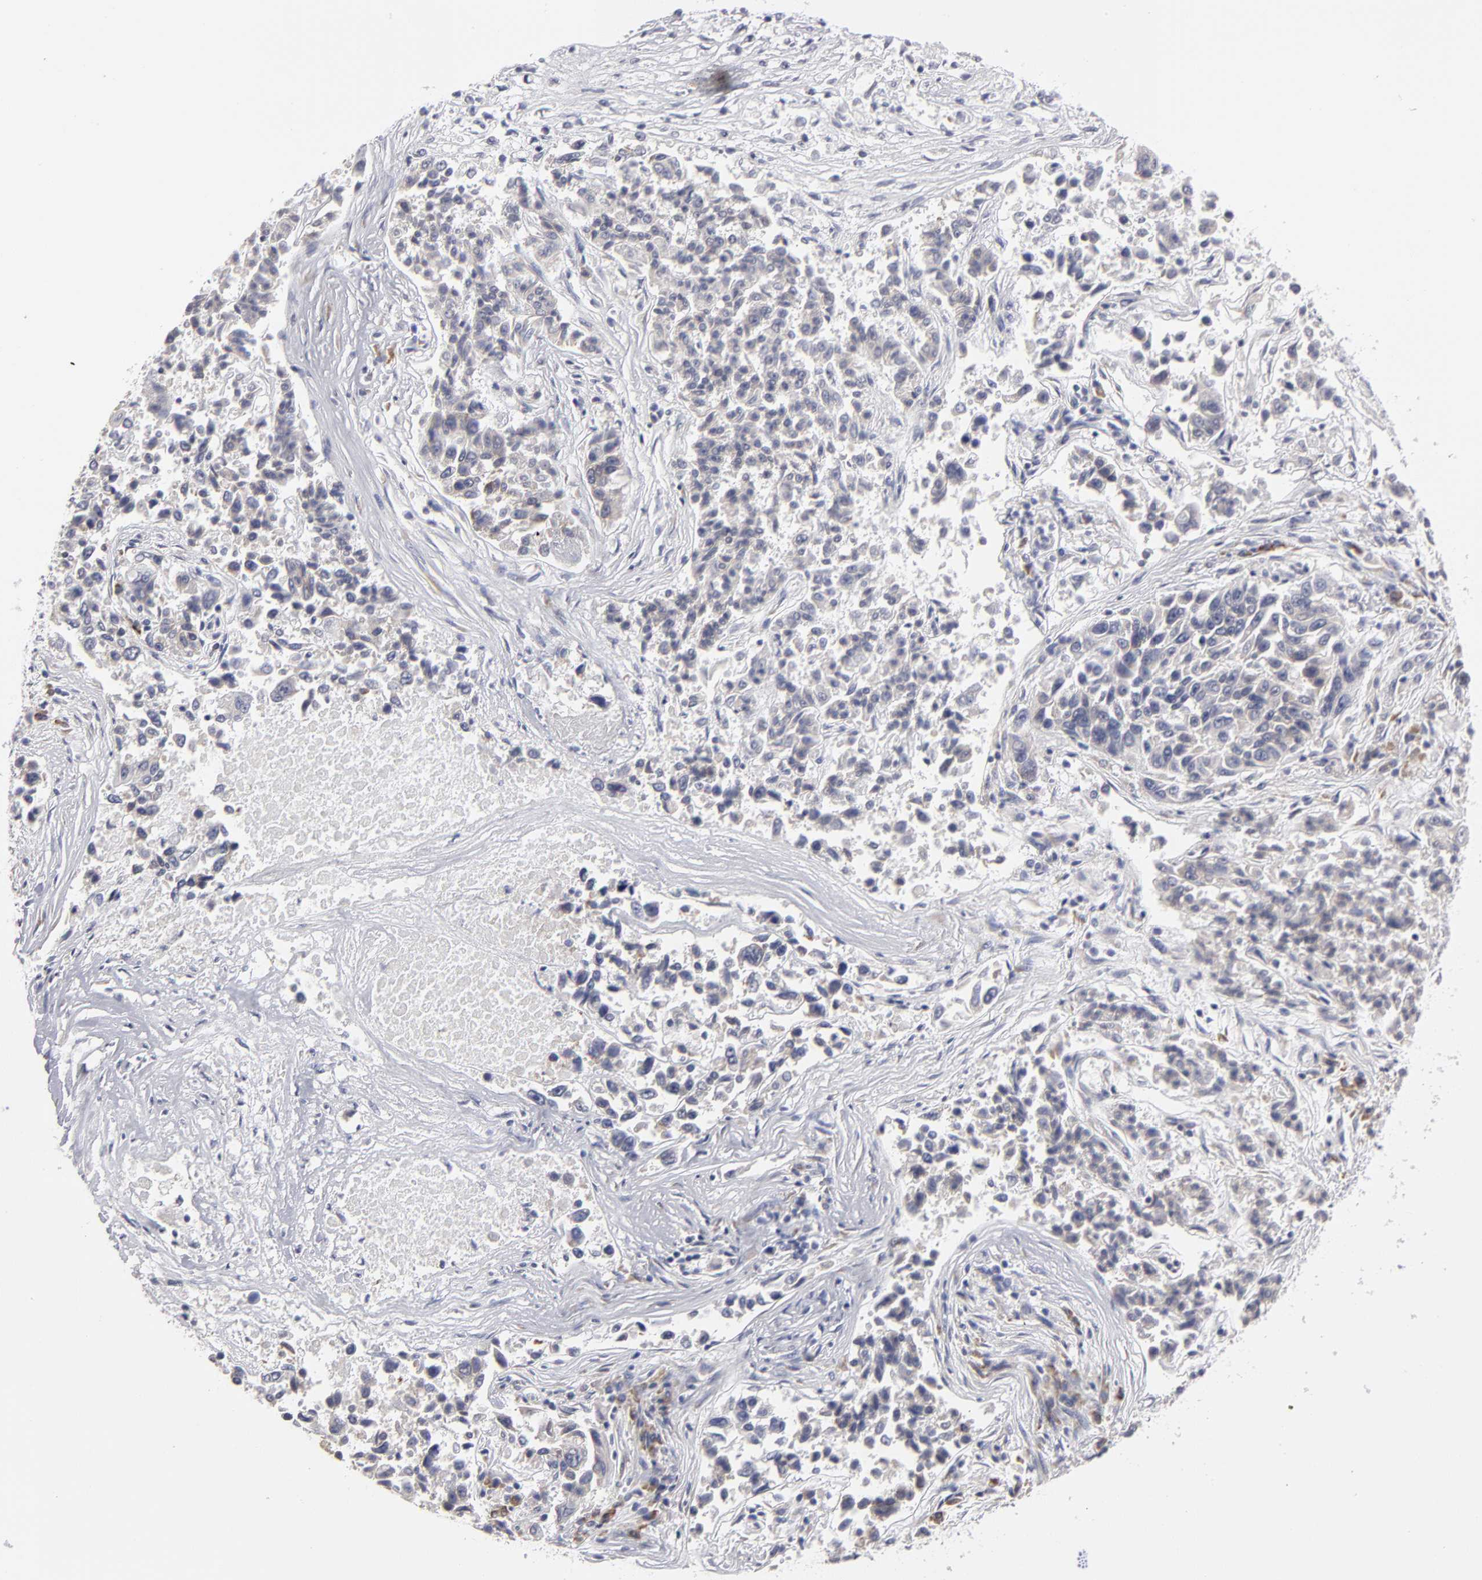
{"staining": {"intensity": "weak", "quantity": "<25%", "location": "cytoplasmic/membranous"}, "tissue": "lung cancer", "cell_type": "Tumor cells", "image_type": "cancer", "snomed": [{"axis": "morphology", "description": "Adenocarcinoma, NOS"}, {"axis": "topography", "description": "Lung"}], "caption": "Immunohistochemistry photomicrograph of neoplastic tissue: lung adenocarcinoma stained with DAB exhibits no significant protein expression in tumor cells. (DAB immunohistochemistry (IHC), high magnification).", "gene": "CCDC80", "patient": {"sex": "male", "age": 84}}